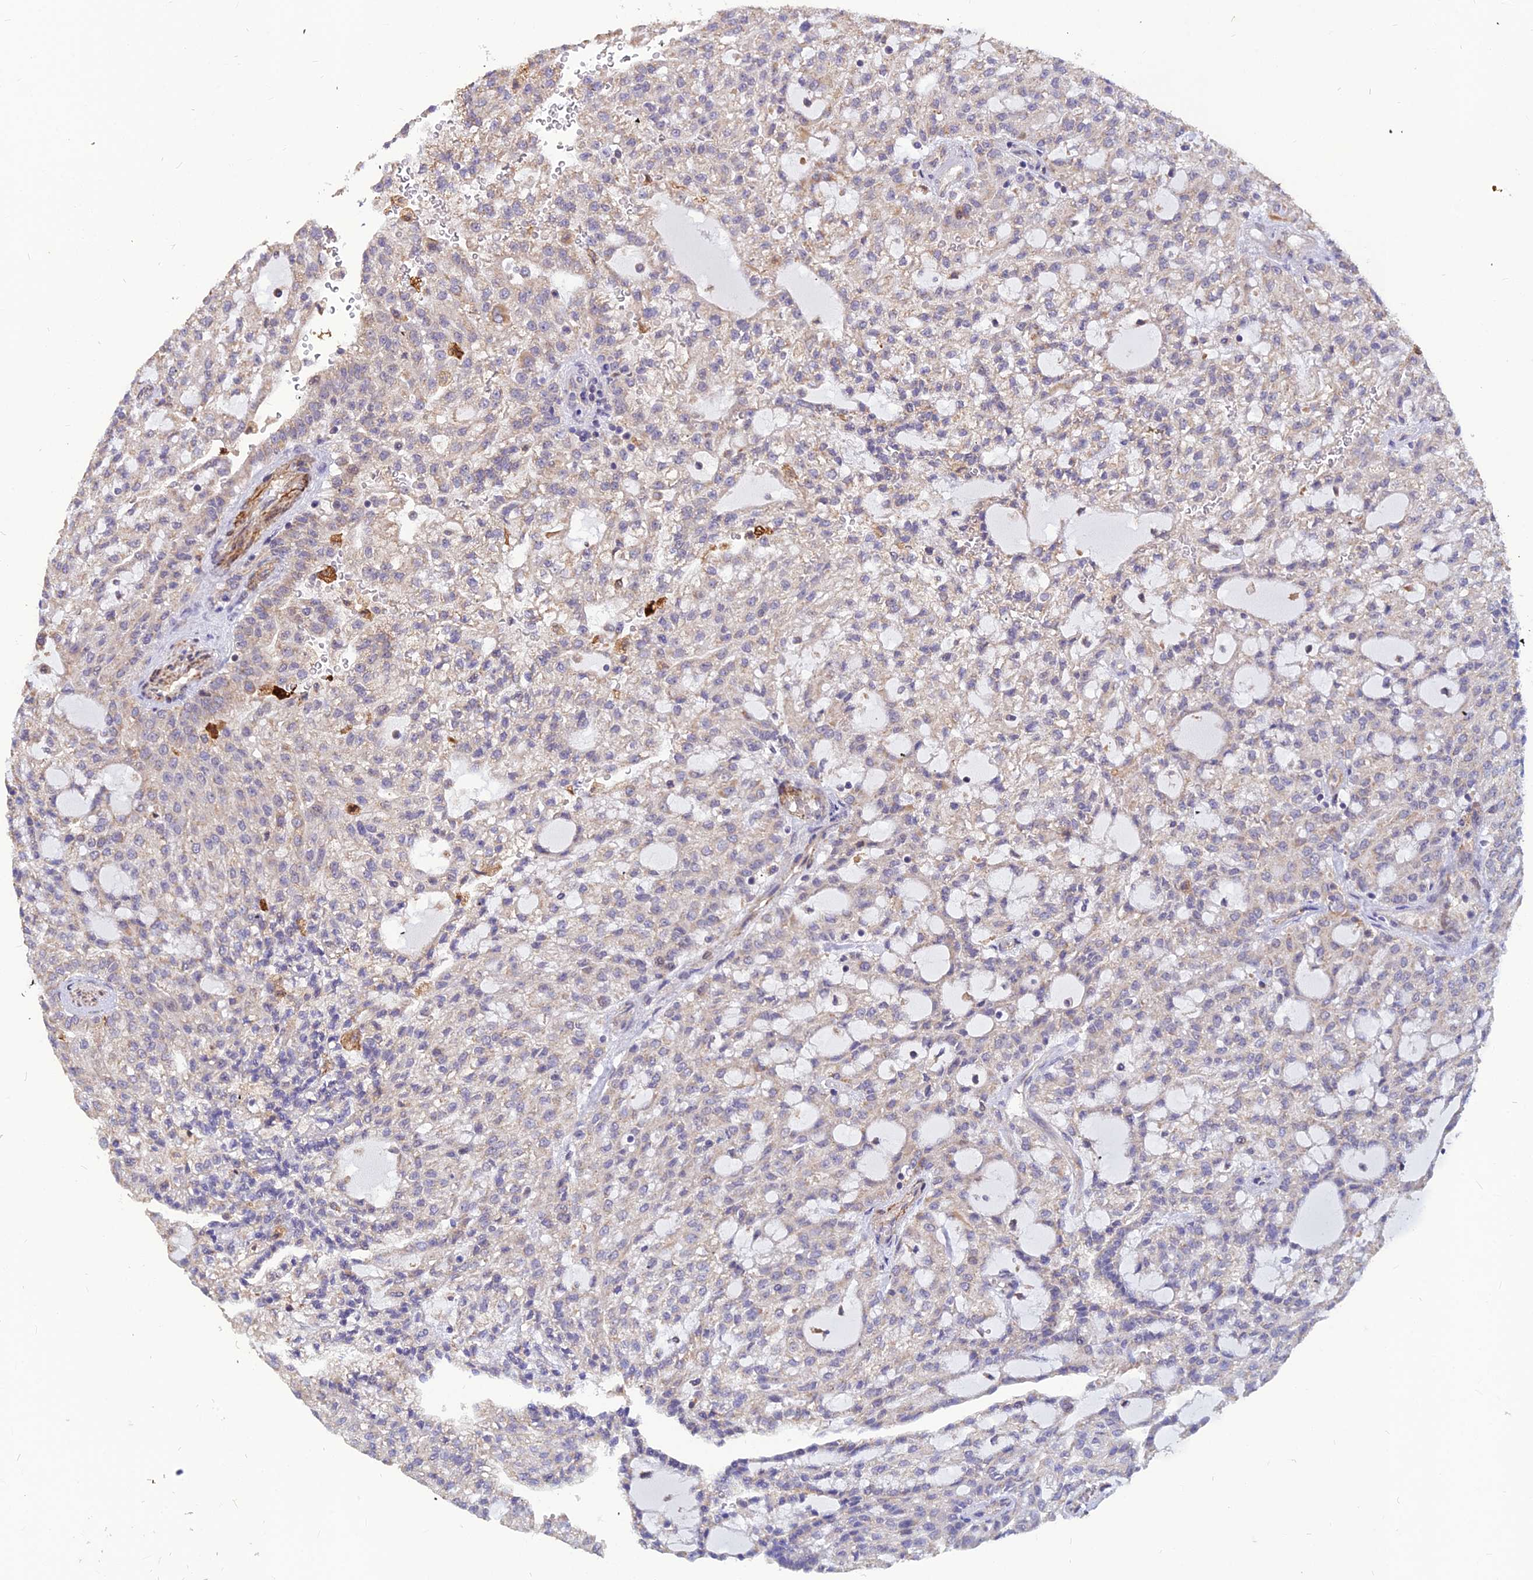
{"staining": {"intensity": "weak", "quantity": "25%-75%", "location": "cytoplasmic/membranous"}, "tissue": "renal cancer", "cell_type": "Tumor cells", "image_type": "cancer", "snomed": [{"axis": "morphology", "description": "Adenocarcinoma, NOS"}, {"axis": "topography", "description": "Kidney"}], "caption": "About 25%-75% of tumor cells in adenocarcinoma (renal) demonstrate weak cytoplasmic/membranous protein staining as visualized by brown immunohistochemical staining.", "gene": "LEKR1", "patient": {"sex": "male", "age": 63}}